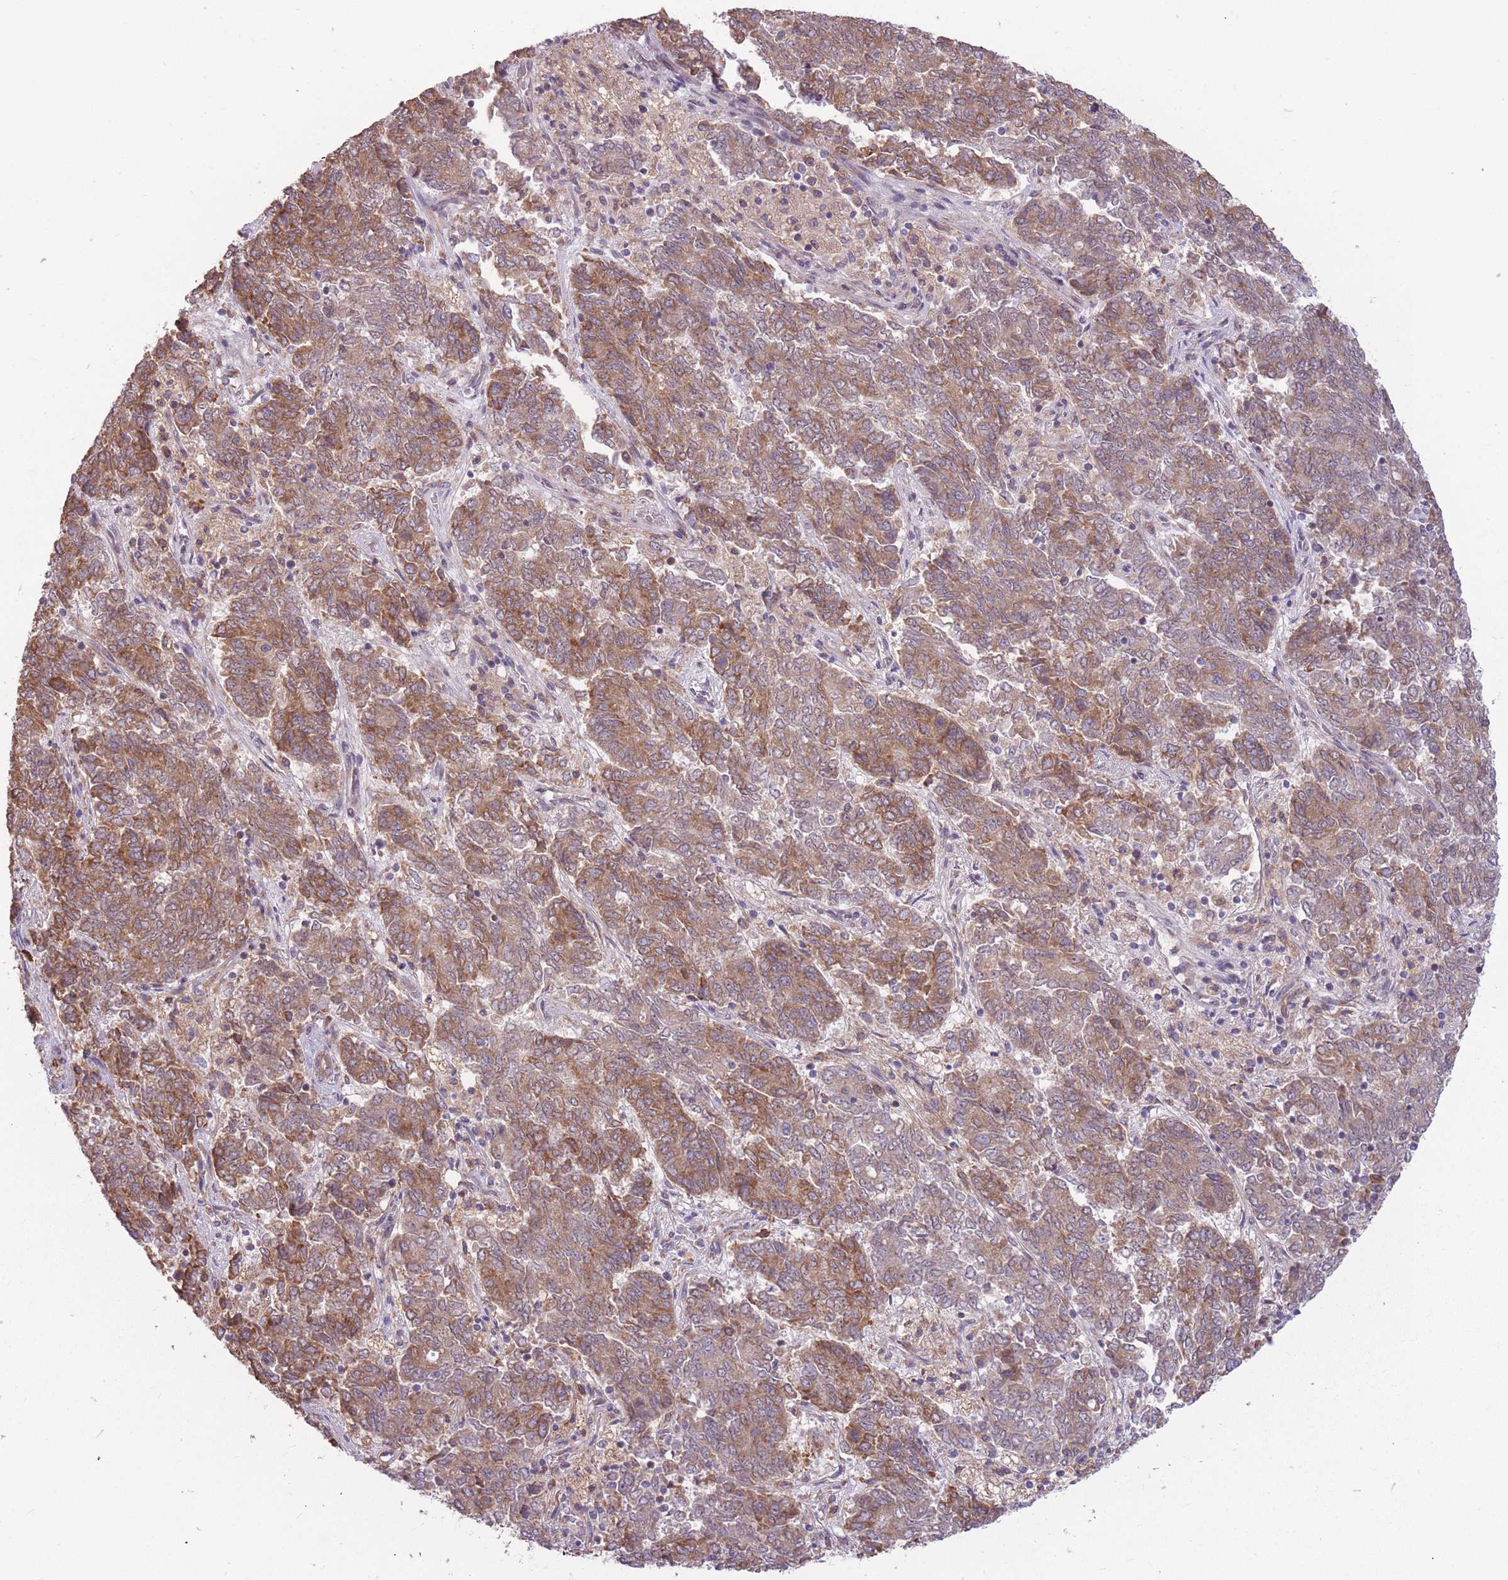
{"staining": {"intensity": "moderate", "quantity": ">75%", "location": "cytoplasmic/membranous"}, "tissue": "endometrial cancer", "cell_type": "Tumor cells", "image_type": "cancer", "snomed": [{"axis": "morphology", "description": "Adenocarcinoma, NOS"}, {"axis": "topography", "description": "Endometrium"}], "caption": "Immunohistochemistry (IHC) of endometrial cancer reveals medium levels of moderate cytoplasmic/membranous positivity in about >75% of tumor cells.", "gene": "TRAPPC5", "patient": {"sex": "female", "age": 80}}